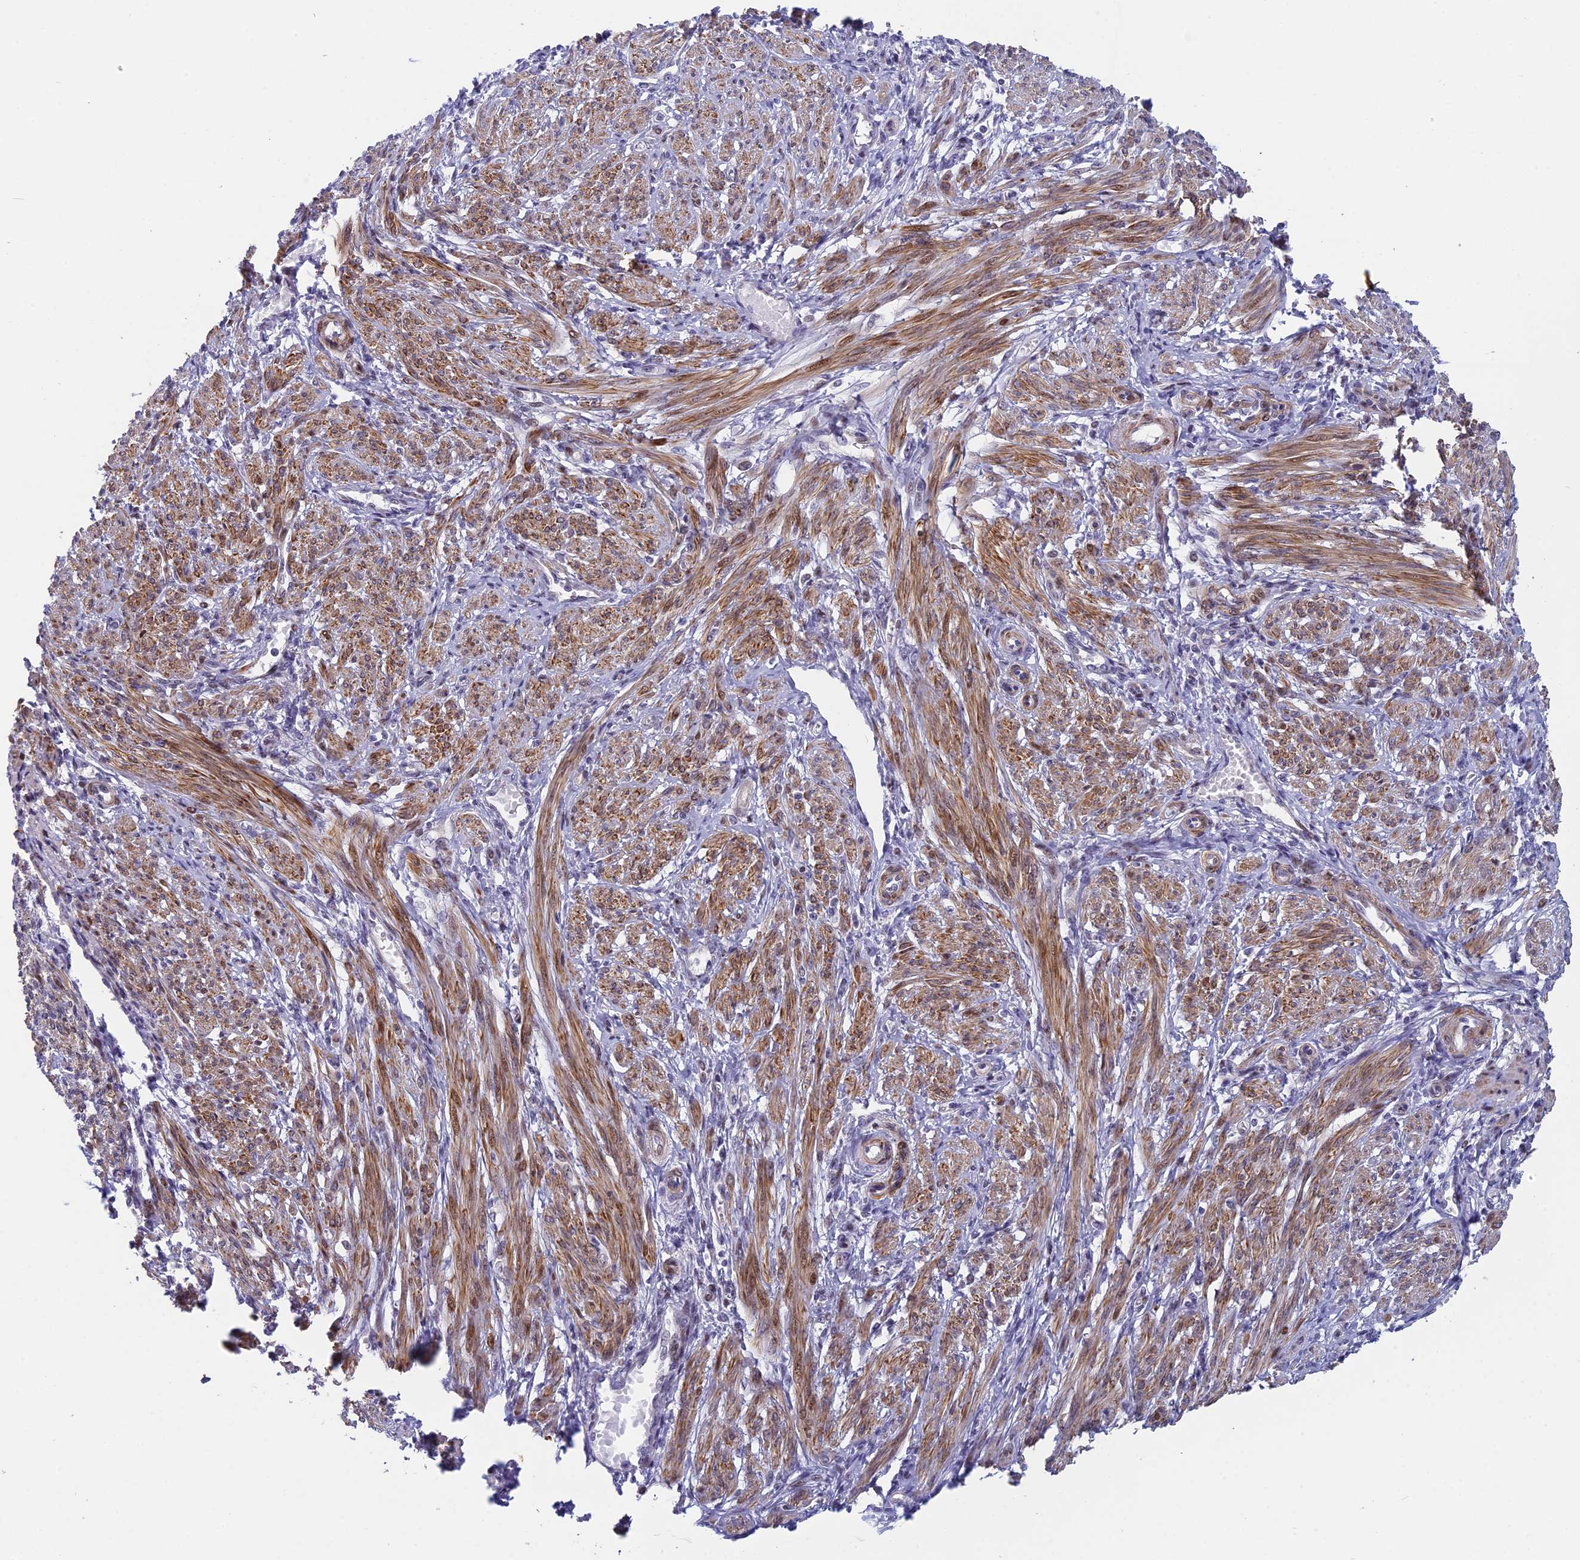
{"staining": {"intensity": "moderate", "quantity": ">75%", "location": "cytoplasmic/membranous"}, "tissue": "smooth muscle", "cell_type": "Smooth muscle cells", "image_type": "normal", "snomed": [{"axis": "morphology", "description": "Normal tissue, NOS"}, {"axis": "morphology", "description": "Adenocarcinoma, NOS"}, {"axis": "topography", "description": "Colon"}, {"axis": "topography", "description": "Peripheral nerve tissue"}], "caption": "Moderate cytoplasmic/membranous protein staining is identified in about >75% of smooth muscle cells in smooth muscle. (IHC, brightfield microscopy, high magnification).", "gene": "ANKRD34B", "patient": {"sex": "male", "age": 14}}